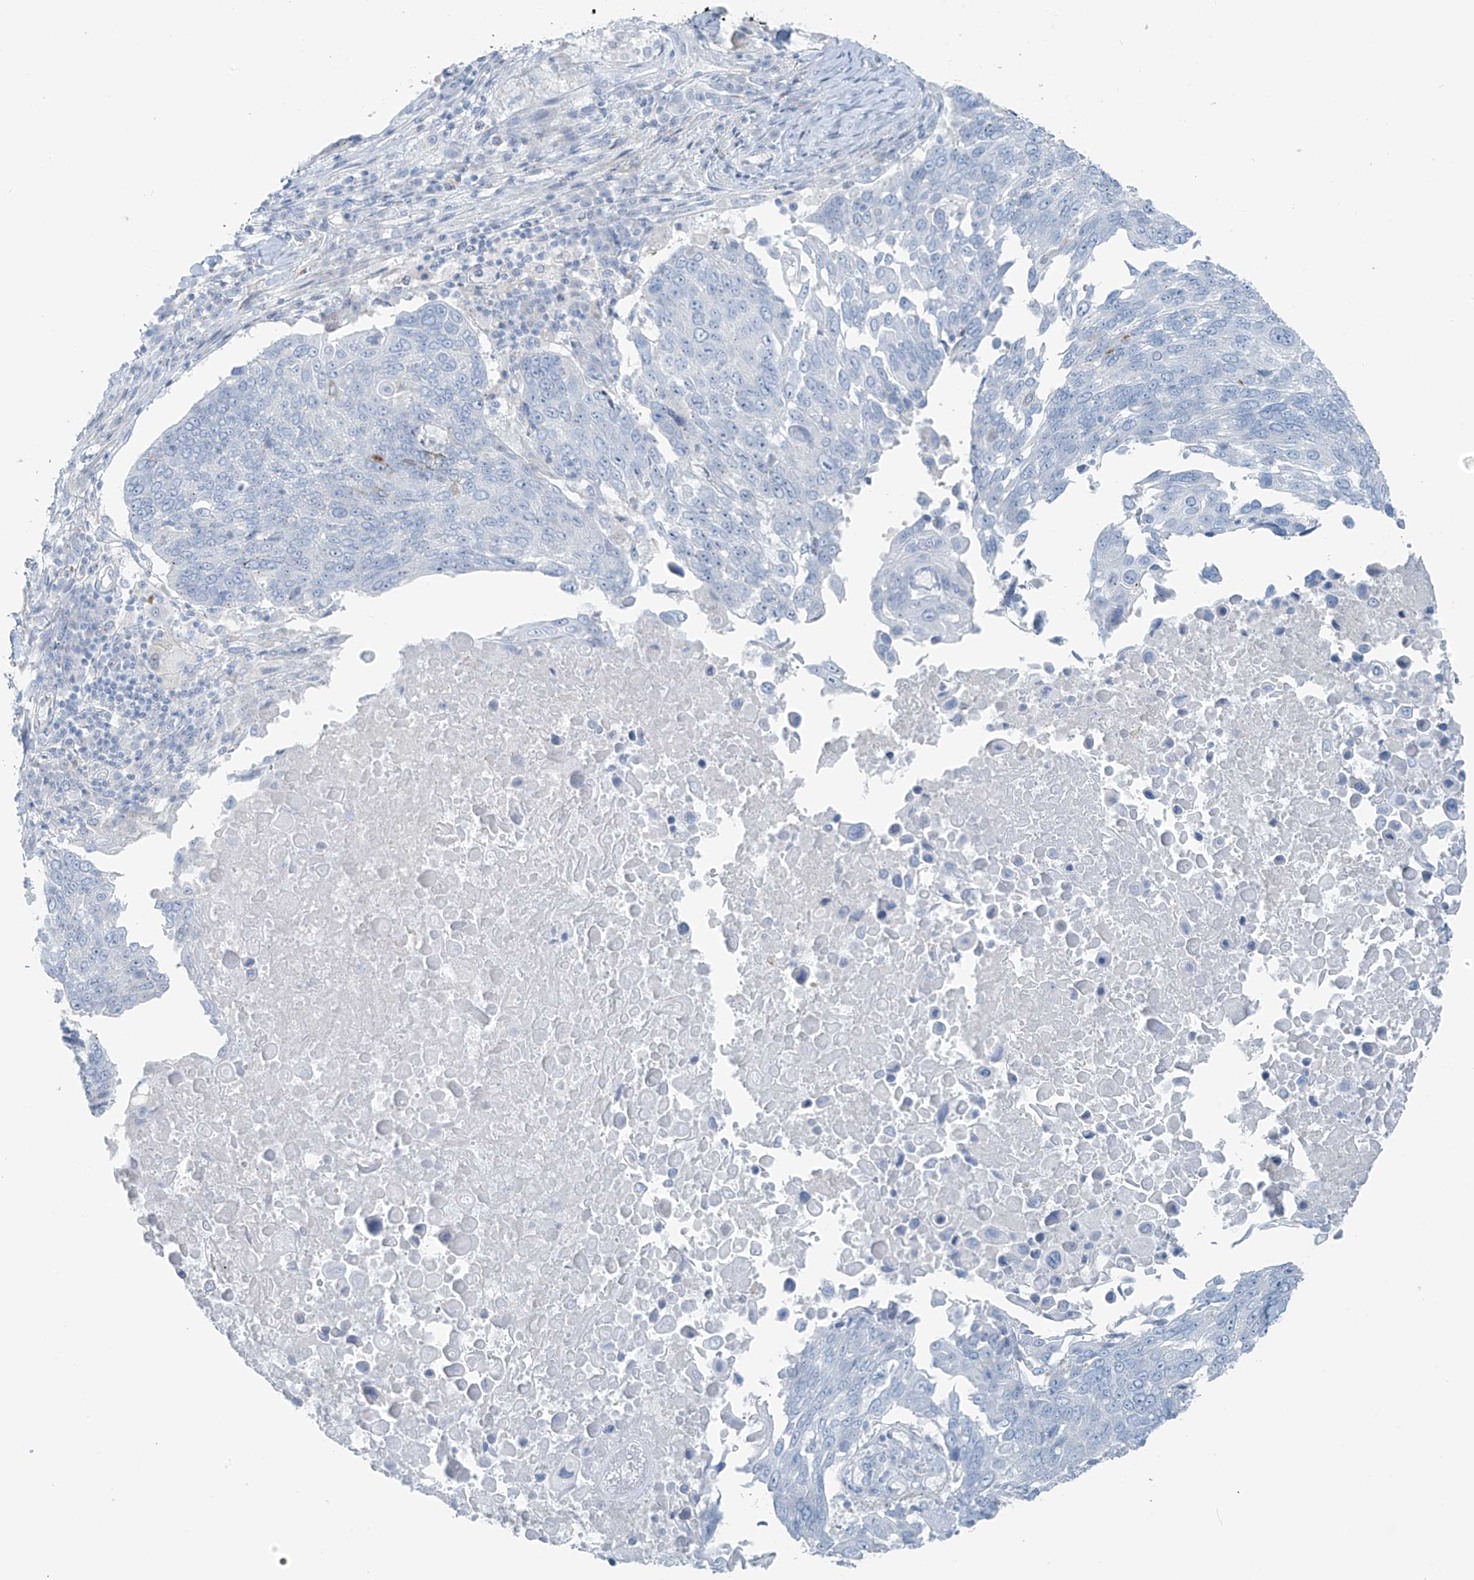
{"staining": {"intensity": "negative", "quantity": "none", "location": "none"}, "tissue": "lung cancer", "cell_type": "Tumor cells", "image_type": "cancer", "snomed": [{"axis": "morphology", "description": "Squamous cell carcinoma, NOS"}, {"axis": "topography", "description": "Lung"}], "caption": "This is an immunohistochemistry micrograph of lung cancer. There is no expression in tumor cells.", "gene": "SLC25A43", "patient": {"sex": "male", "age": 66}}